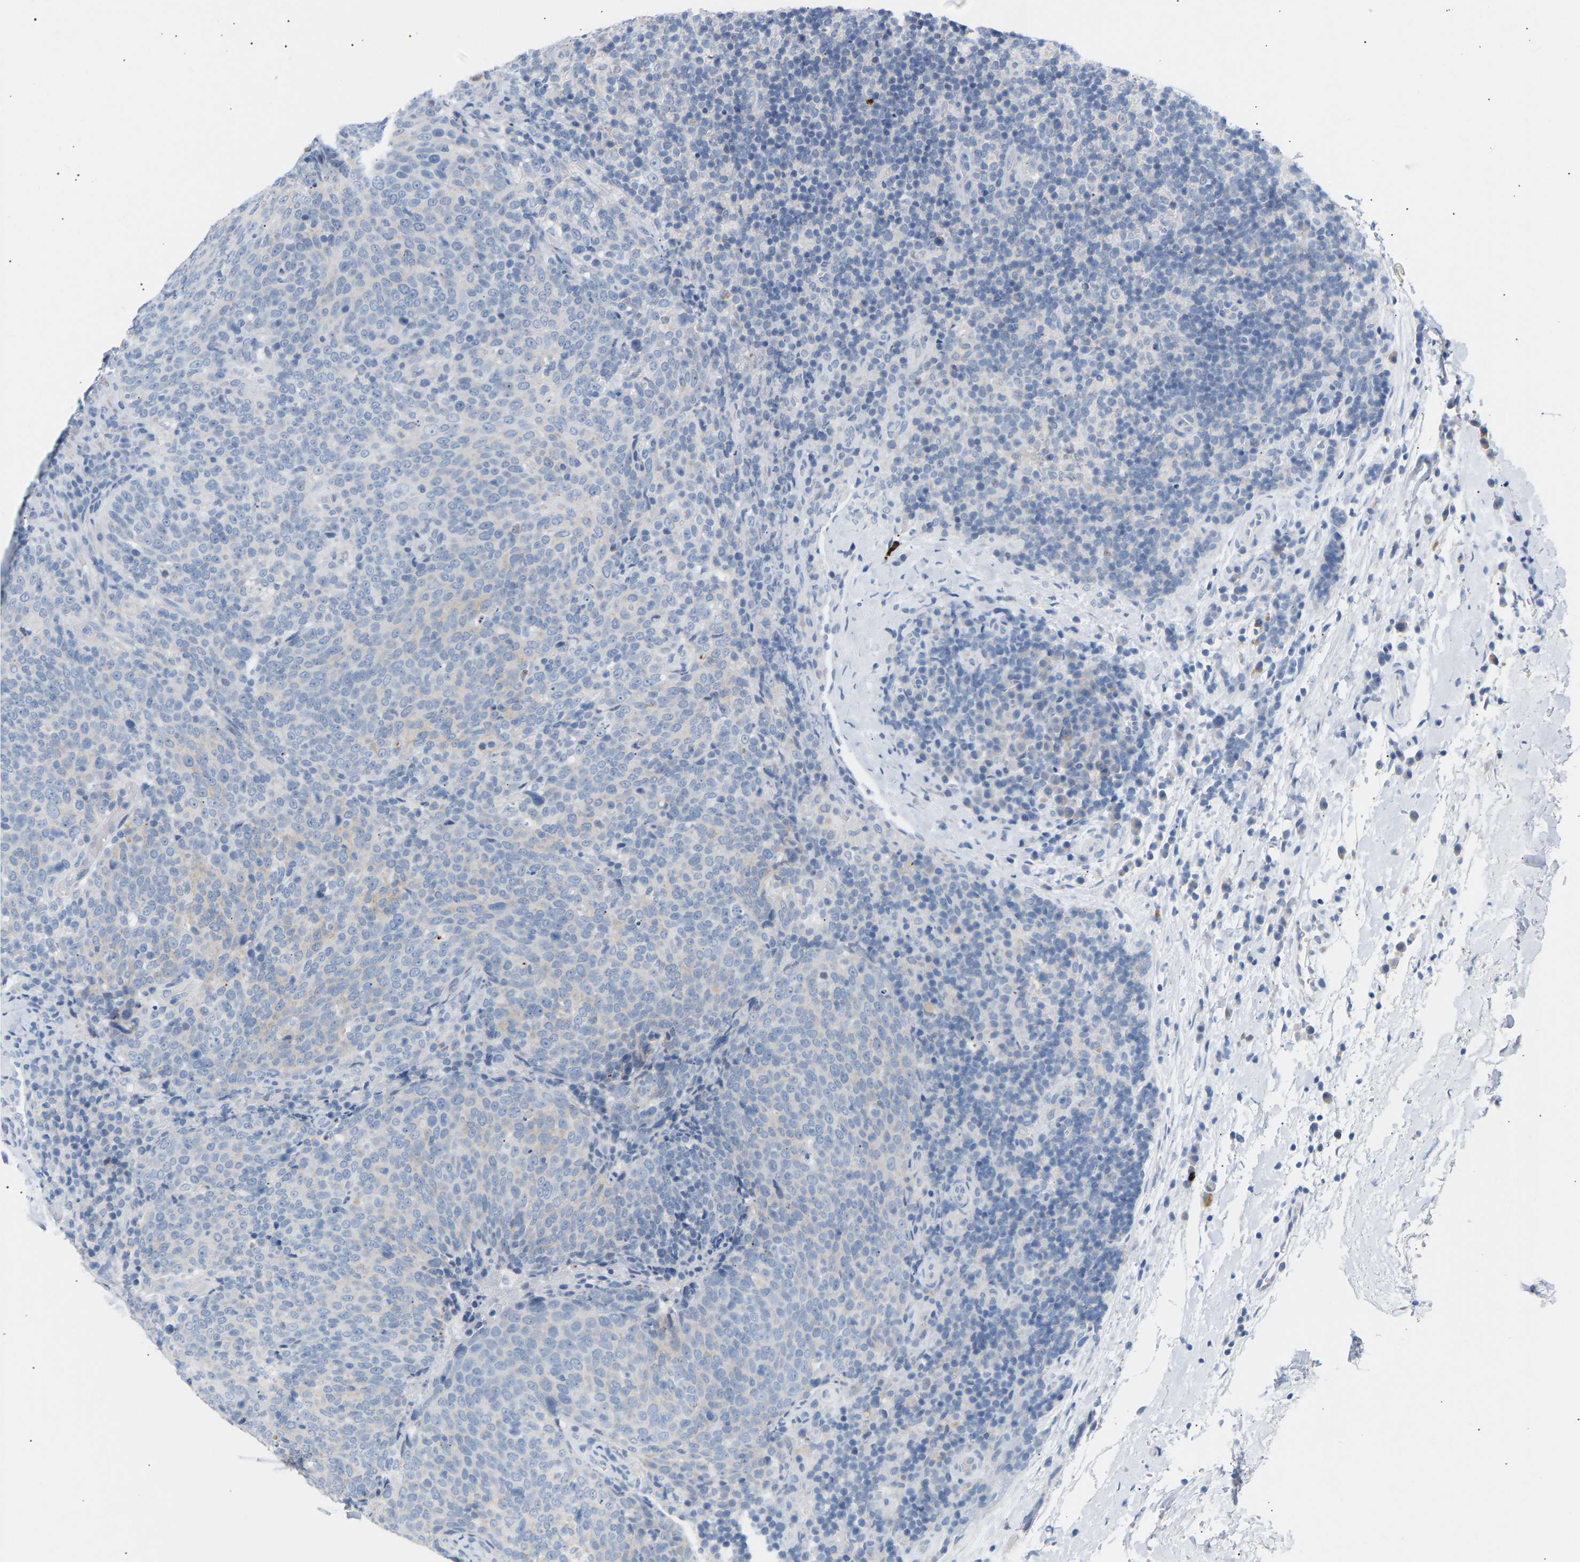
{"staining": {"intensity": "negative", "quantity": "none", "location": "none"}, "tissue": "head and neck cancer", "cell_type": "Tumor cells", "image_type": "cancer", "snomed": [{"axis": "morphology", "description": "Squamous cell carcinoma, NOS"}, {"axis": "morphology", "description": "Squamous cell carcinoma, metastatic, NOS"}, {"axis": "topography", "description": "Lymph node"}, {"axis": "topography", "description": "Head-Neck"}], "caption": "Immunohistochemistry (IHC) histopathology image of head and neck cancer stained for a protein (brown), which exhibits no expression in tumor cells.", "gene": "PEX1", "patient": {"sex": "male", "age": 62}}